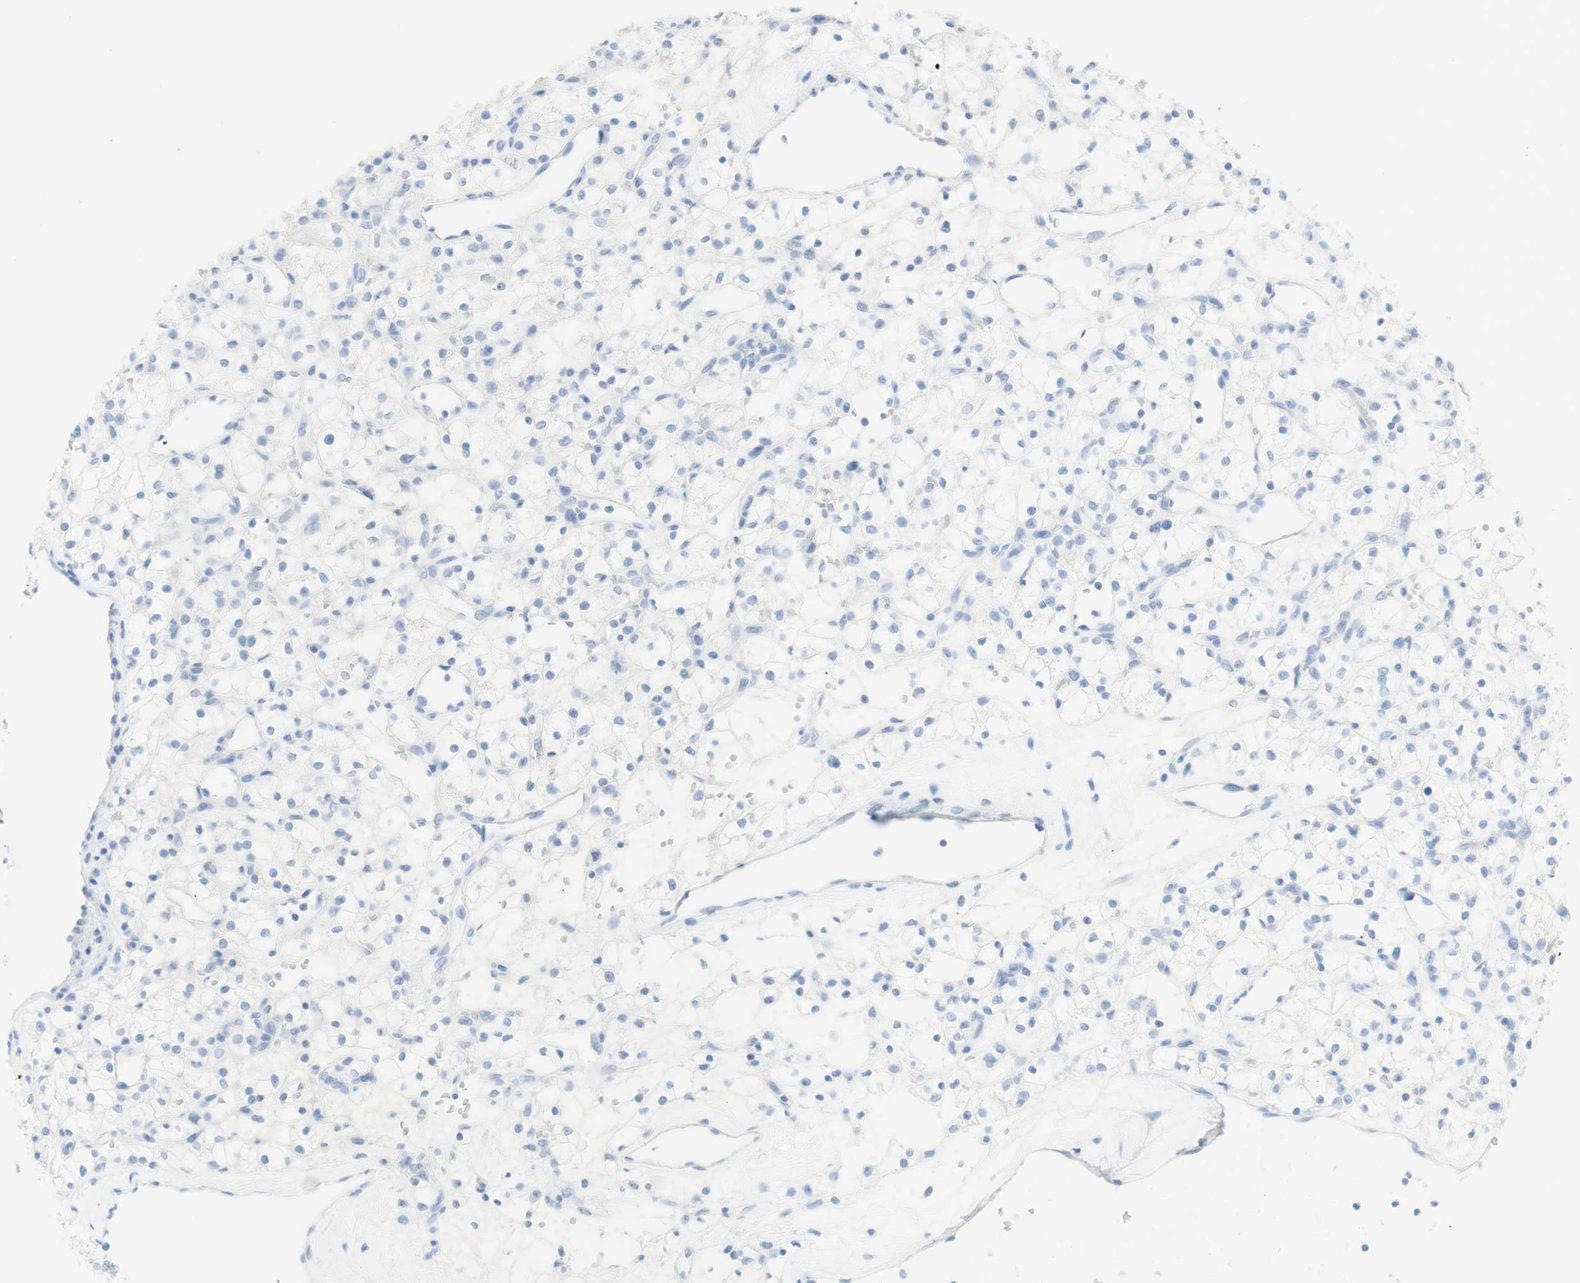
{"staining": {"intensity": "negative", "quantity": "none", "location": "none"}, "tissue": "renal cancer", "cell_type": "Tumor cells", "image_type": "cancer", "snomed": [{"axis": "morphology", "description": "Adenocarcinoma, NOS"}, {"axis": "topography", "description": "Kidney"}], "caption": "Immunohistochemical staining of renal cancer (adenocarcinoma) demonstrates no significant positivity in tumor cells.", "gene": "TPO", "patient": {"sex": "female", "age": 60}}